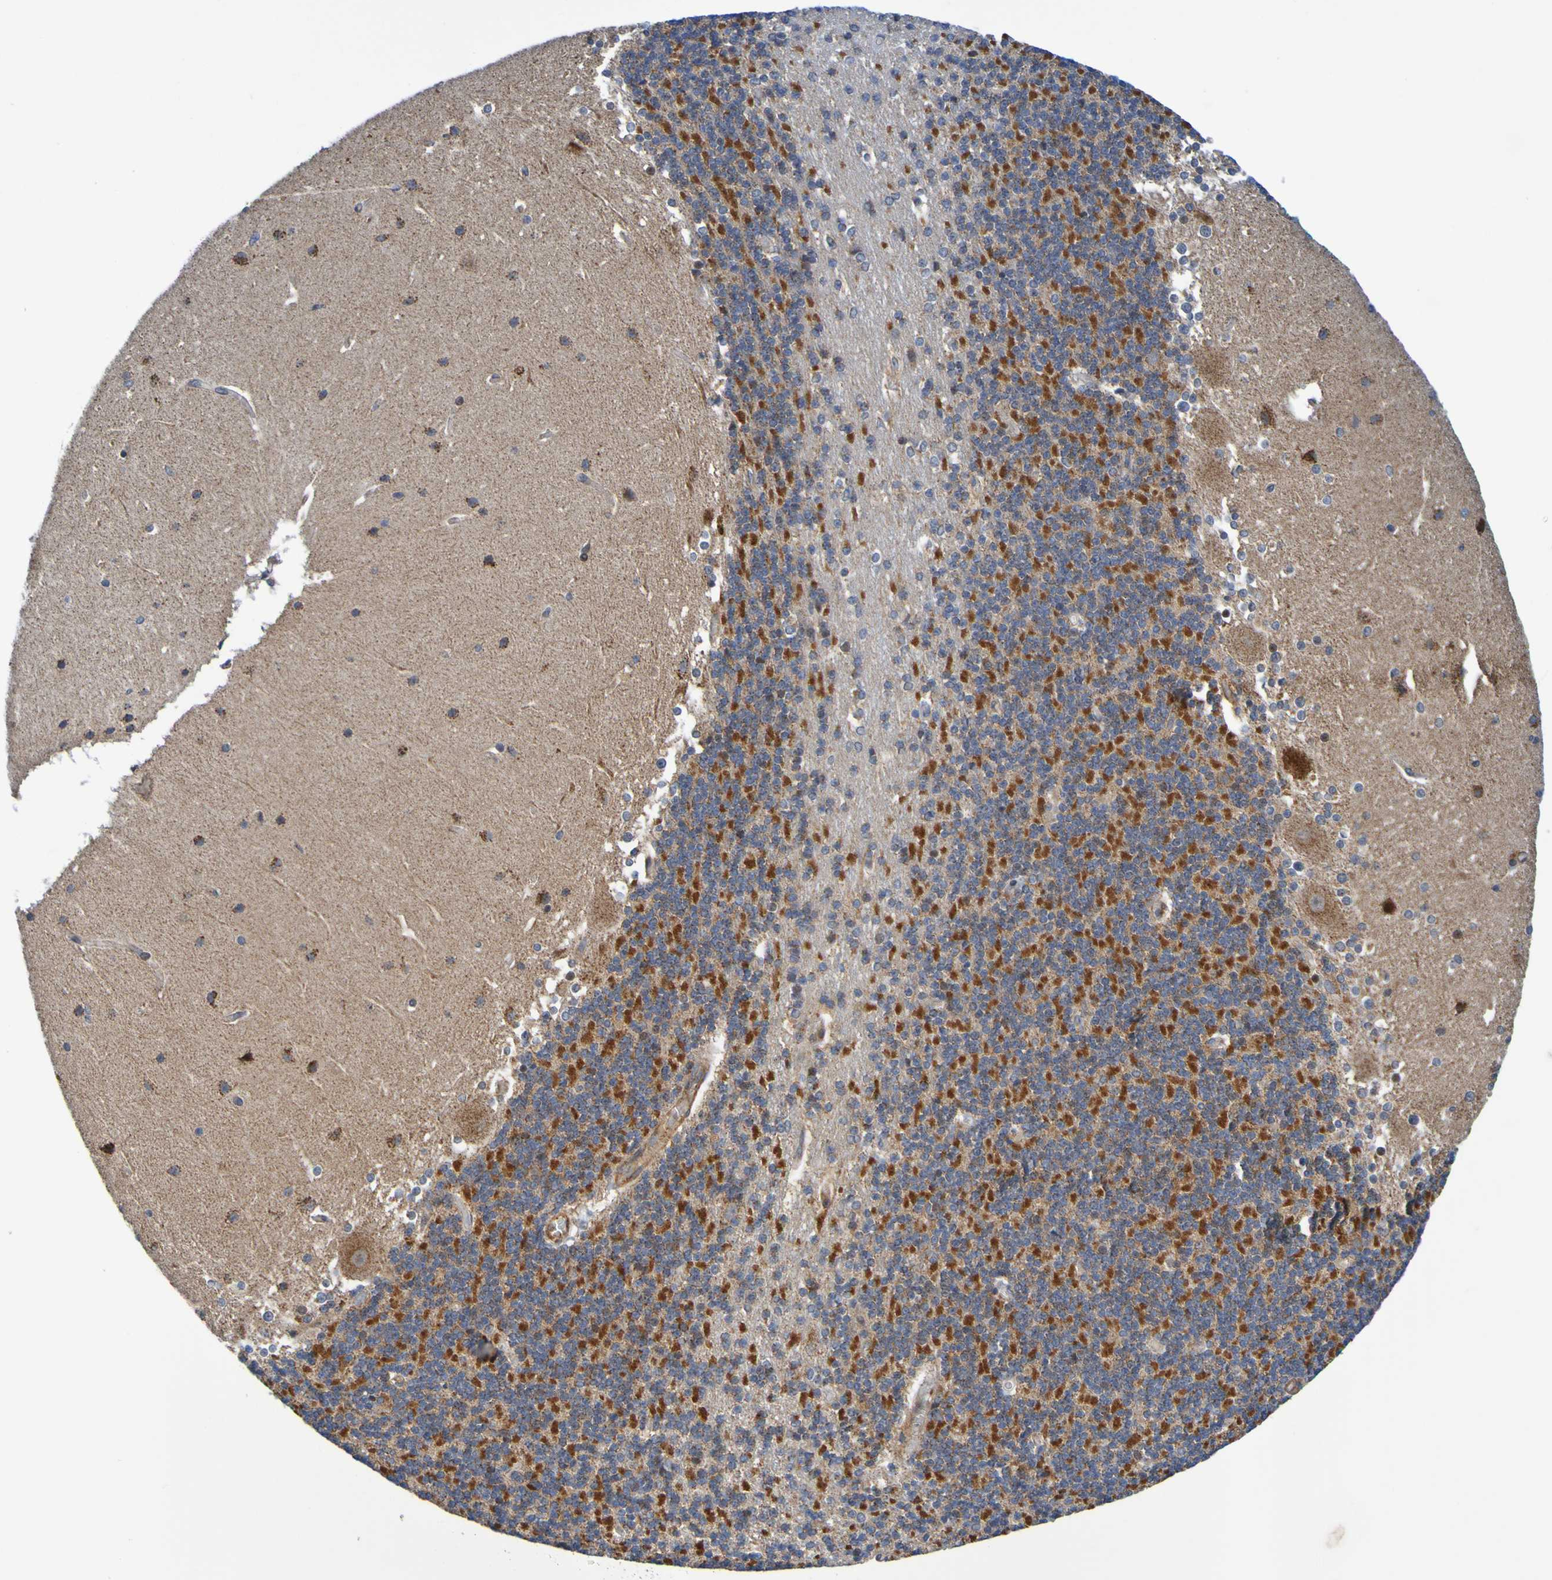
{"staining": {"intensity": "strong", "quantity": "25%-75%", "location": "cytoplasmic/membranous"}, "tissue": "cerebellum", "cell_type": "Cells in granular layer", "image_type": "normal", "snomed": [{"axis": "morphology", "description": "Normal tissue, NOS"}, {"axis": "topography", "description": "Cerebellum"}], "caption": "Protein staining exhibits strong cytoplasmic/membranous staining in approximately 25%-75% of cells in granular layer in unremarkable cerebellum. (IHC, brightfield microscopy, high magnification).", "gene": "CCDC51", "patient": {"sex": "female", "age": 19}}